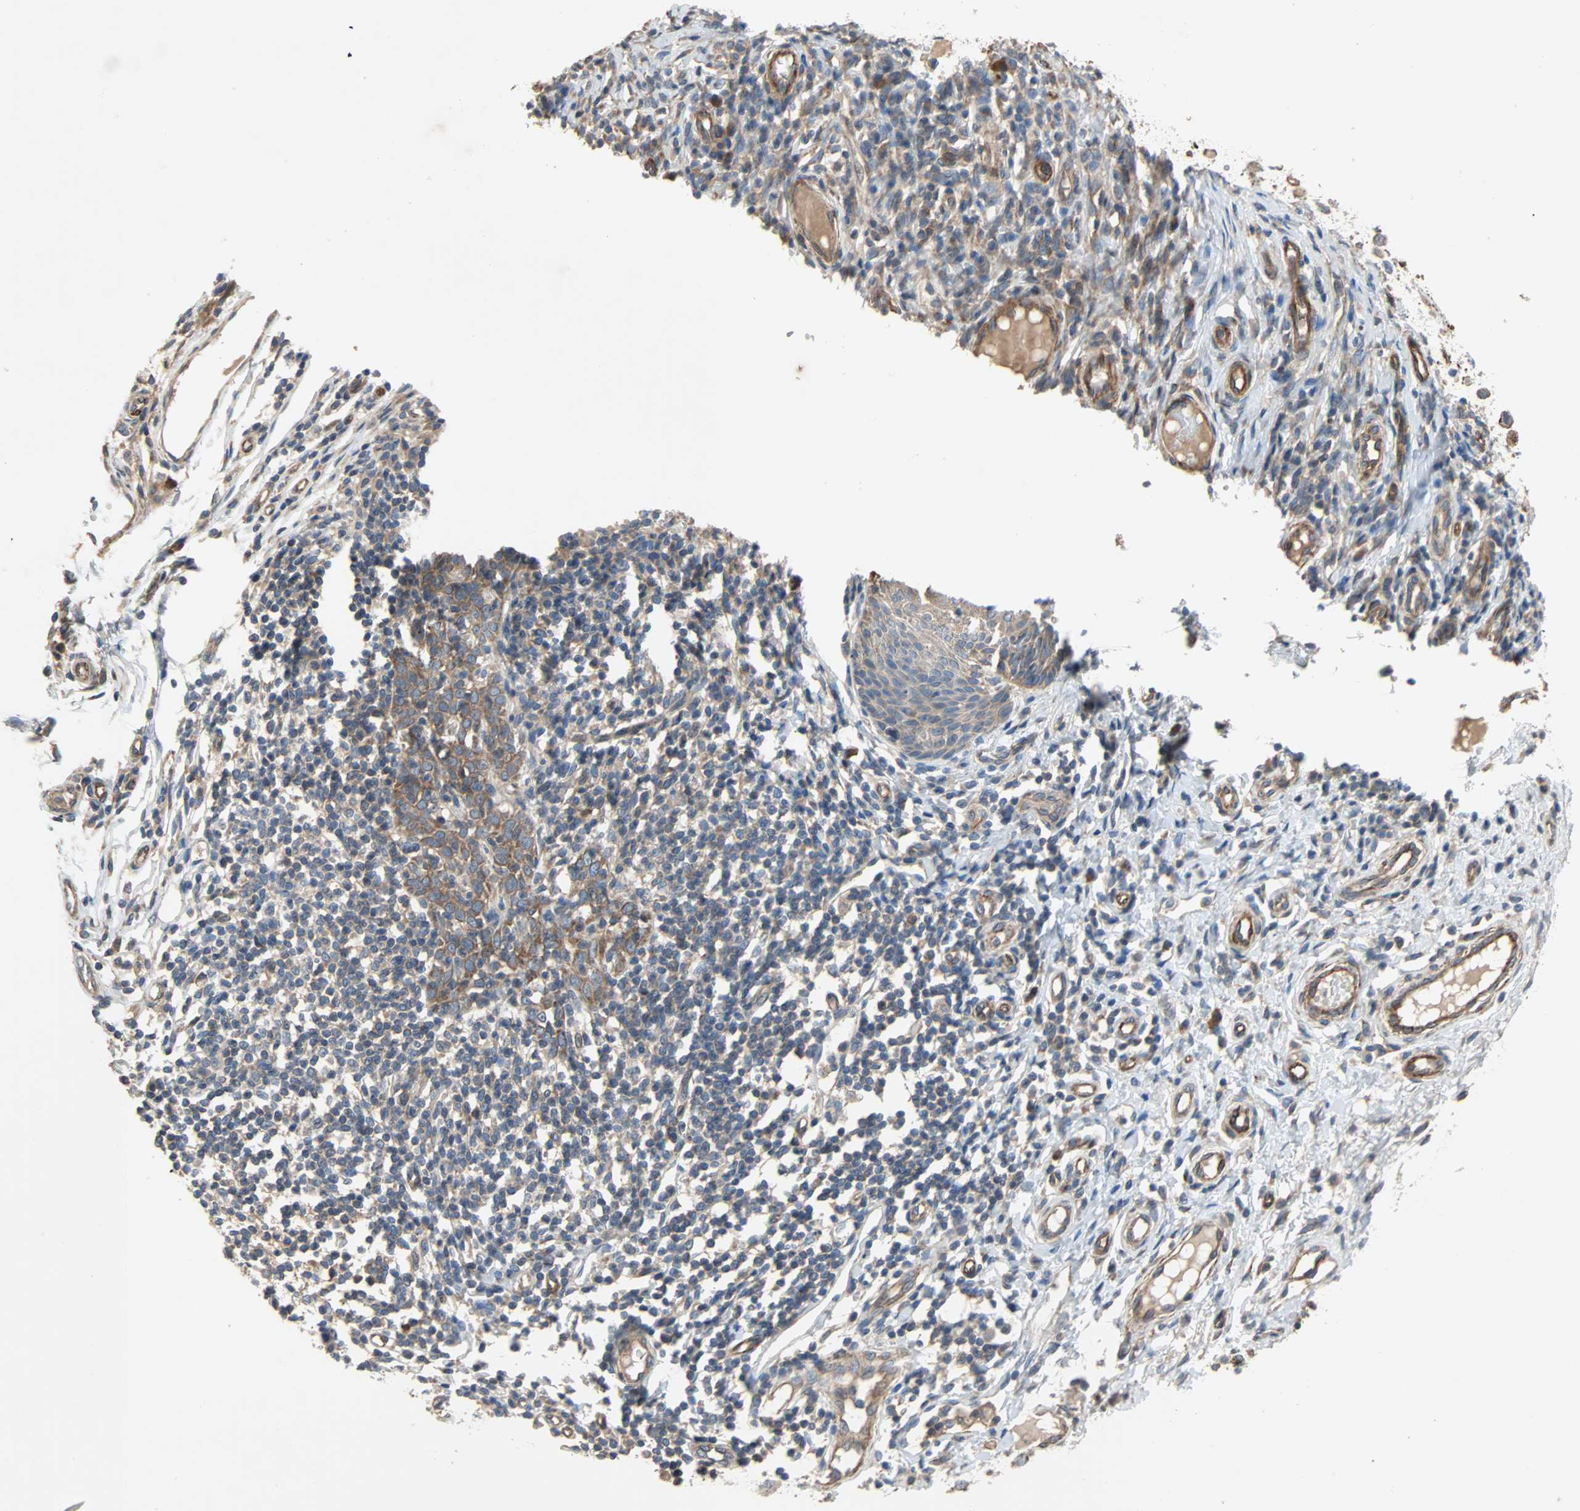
{"staining": {"intensity": "moderate", "quantity": ">75%", "location": "cytoplasmic/membranous"}, "tissue": "skin cancer", "cell_type": "Tumor cells", "image_type": "cancer", "snomed": [{"axis": "morphology", "description": "Normal tissue, NOS"}, {"axis": "morphology", "description": "Basal cell carcinoma"}, {"axis": "topography", "description": "Skin"}], "caption": "IHC photomicrograph of neoplastic tissue: skin cancer stained using immunohistochemistry (IHC) reveals medium levels of moderate protein expression localized specifically in the cytoplasmic/membranous of tumor cells, appearing as a cytoplasmic/membranous brown color.", "gene": "XYLT1", "patient": {"sex": "male", "age": 87}}